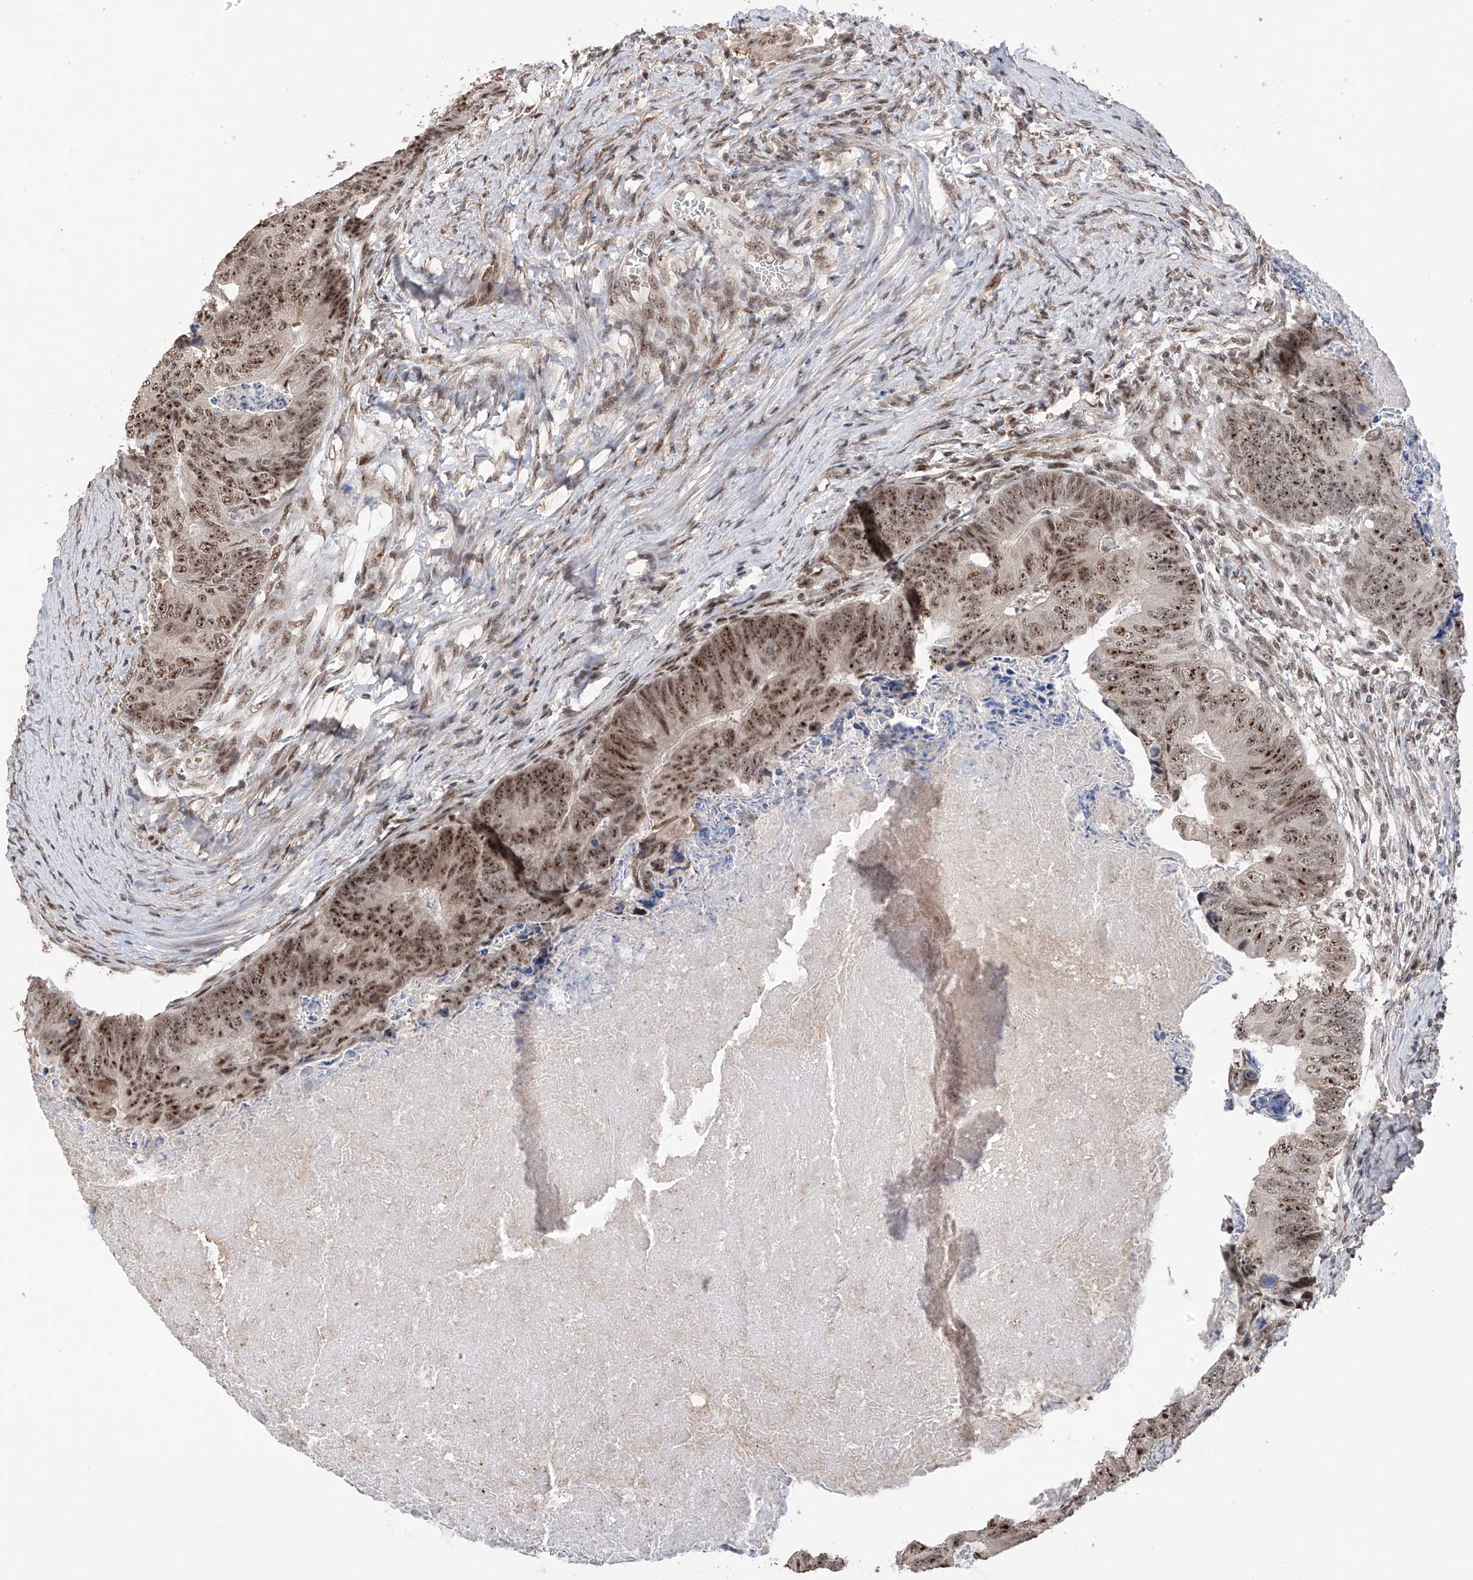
{"staining": {"intensity": "strong", "quantity": ">75%", "location": "nuclear"}, "tissue": "colorectal cancer", "cell_type": "Tumor cells", "image_type": "cancer", "snomed": [{"axis": "morphology", "description": "Adenocarcinoma, NOS"}, {"axis": "topography", "description": "Colon"}], "caption": "This micrograph demonstrates IHC staining of adenocarcinoma (colorectal), with high strong nuclear staining in about >75% of tumor cells.", "gene": "C1orf131", "patient": {"sex": "female", "age": 67}}